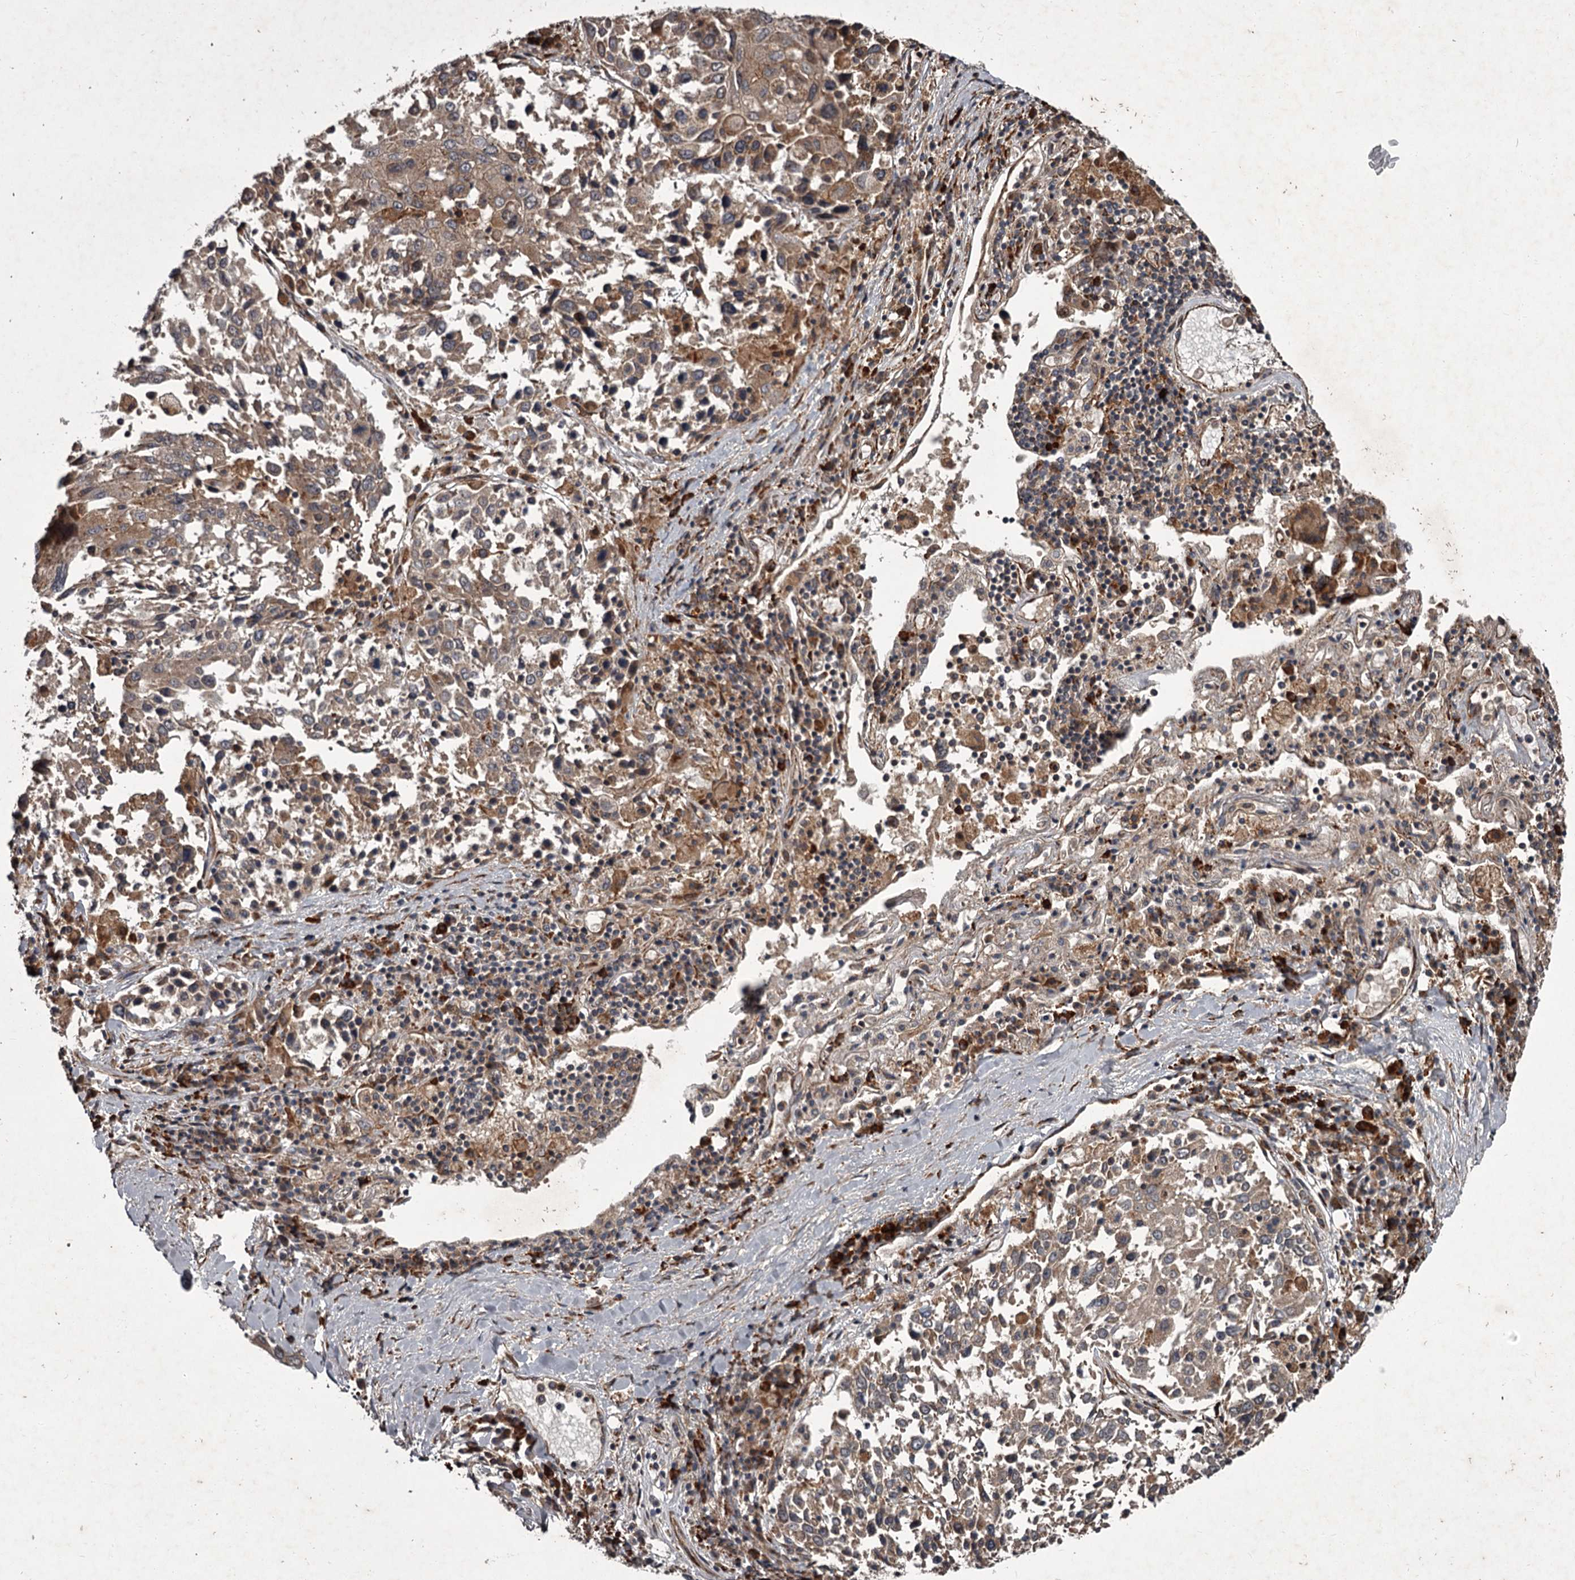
{"staining": {"intensity": "weak", "quantity": ">75%", "location": "cytoplasmic/membranous"}, "tissue": "lung cancer", "cell_type": "Tumor cells", "image_type": "cancer", "snomed": [{"axis": "morphology", "description": "Squamous cell carcinoma, NOS"}, {"axis": "topography", "description": "Lung"}], "caption": "Squamous cell carcinoma (lung) tissue reveals weak cytoplasmic/membranous positivity in approximately >75% of tumor cells", "gene": "UNC93B1", "patient": {"sex": "male", "age": 65}}